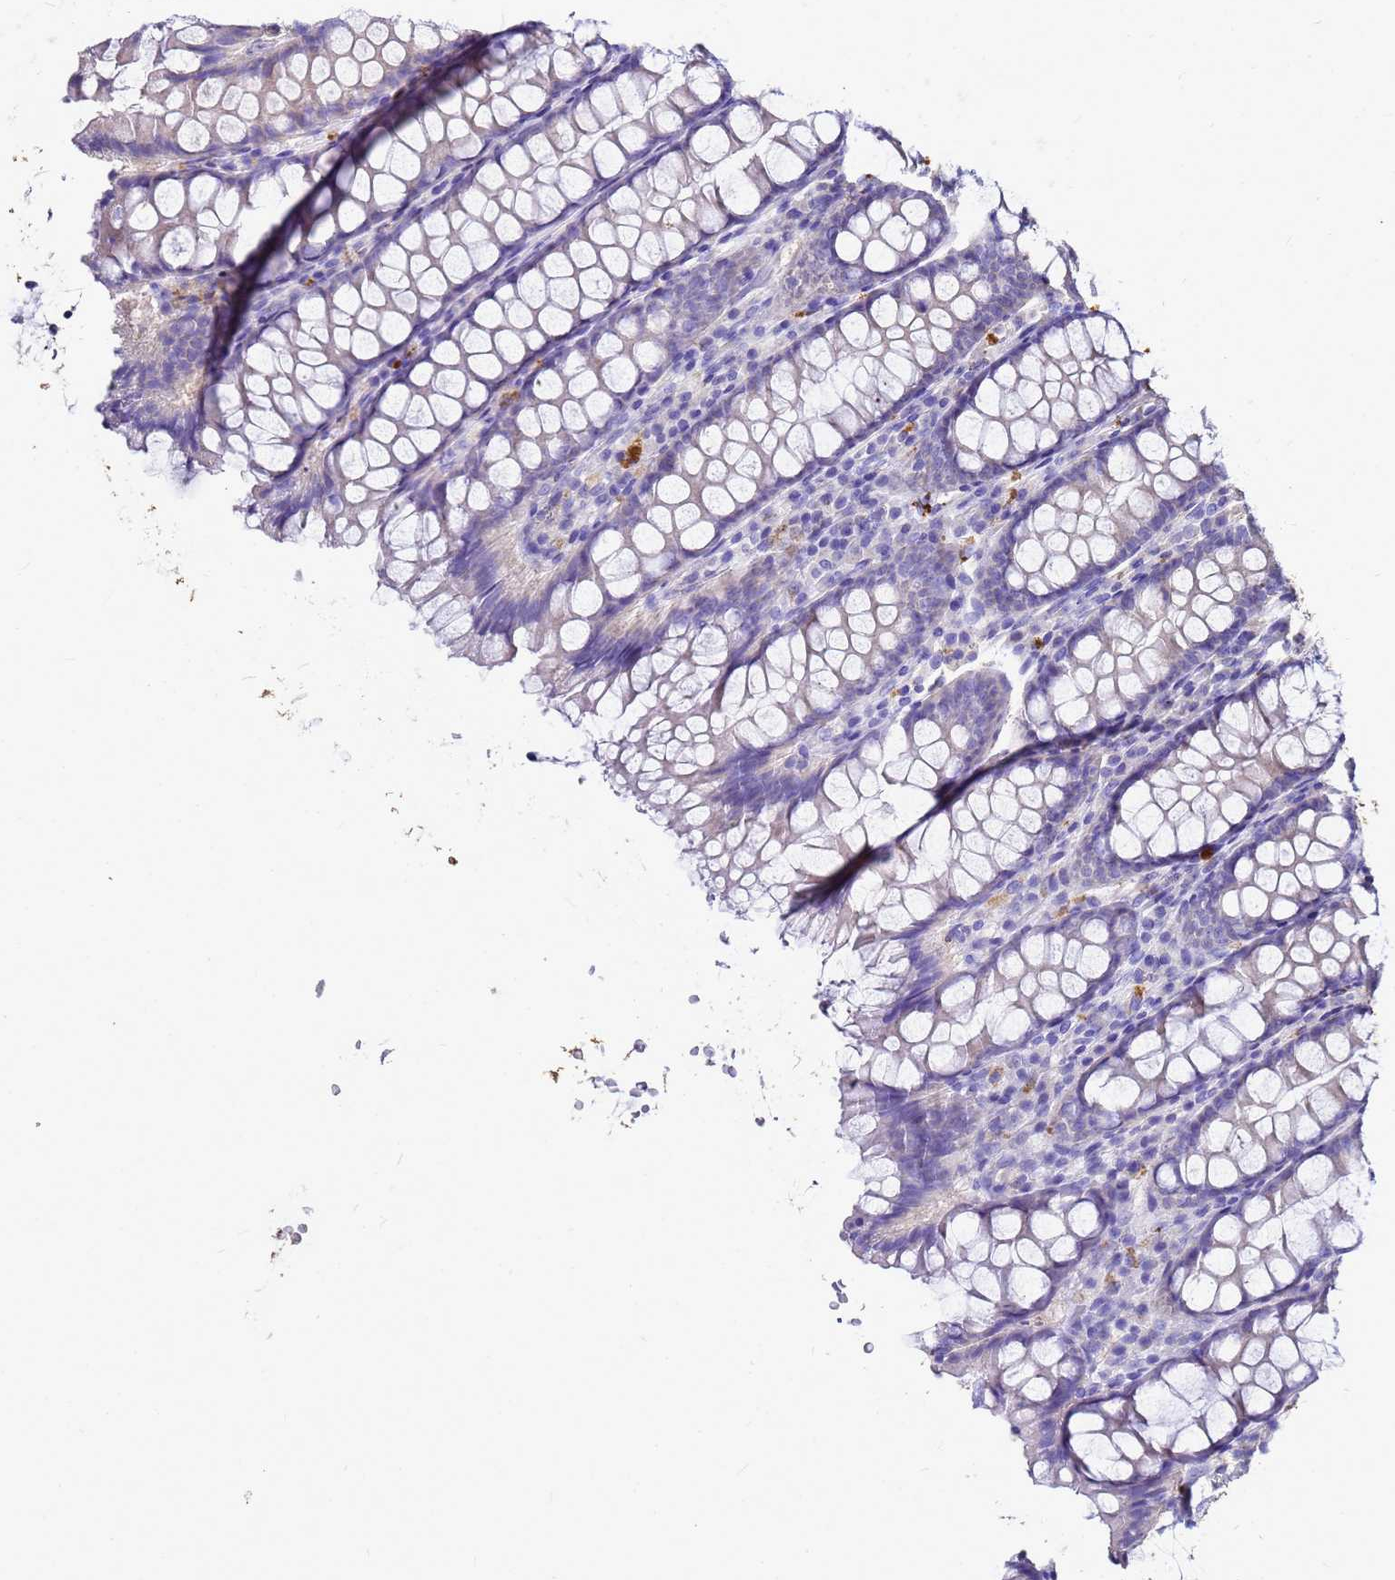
{"staining": {"intensity": "negative", "quantity": "none", "location": "none"}, "tissue": "colon", "cell_type": "Endothelial cells", "image_type": "normal", "snomed": [{"axis": "morphology", "description": "Normal tissue, NOS"}, {"axis": "topography", "description": "Colon"}], "caption": "This is an immunohistochemistry (IHC) micrograph of benign human colon. There is no positivity in endothelial cells.", "gene": "S100A2", "patient": {"sex": "female", "age": 79}}